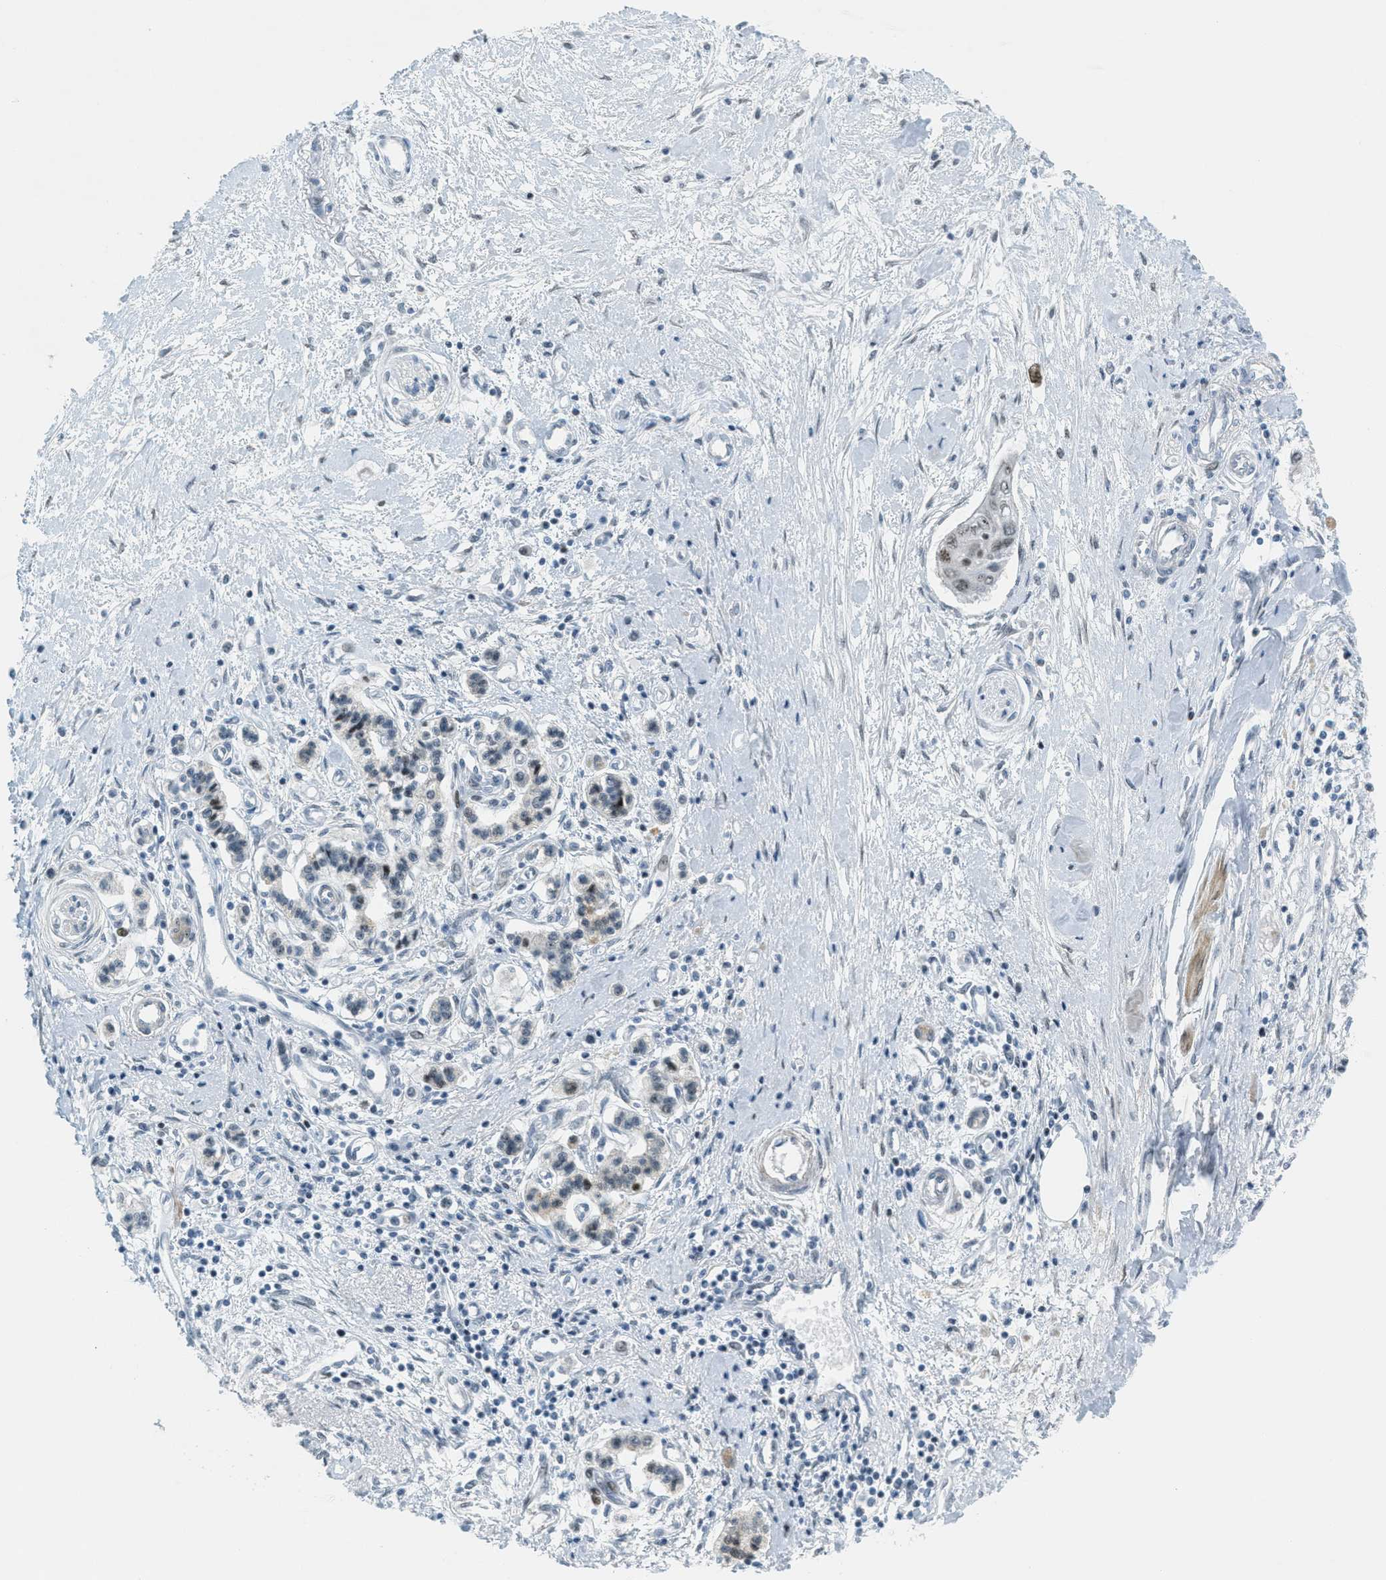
{"staining": {"intensity": "strong", "quantity": "<25%", "location": "nuclear"}, "tissue": "pancreatic cancer", "cell_type": "Tumor cells", "image_type": "cancer", "snomed": [{"axis": "morphology", "description": "Adenocarcinoma, NOS"}, {"axis": "topography", "description": "Pancreas"}], "caption": "DAB (3,3'-diaminobenzidine) immunohistochemical staining of adenocarcinoma (pancreatic) exhibits strong nuclear protein staining in approximately <25% of tumor cells.", "gene": "ZDHHC23", "patient": {"sex": "female", "age": 77}}